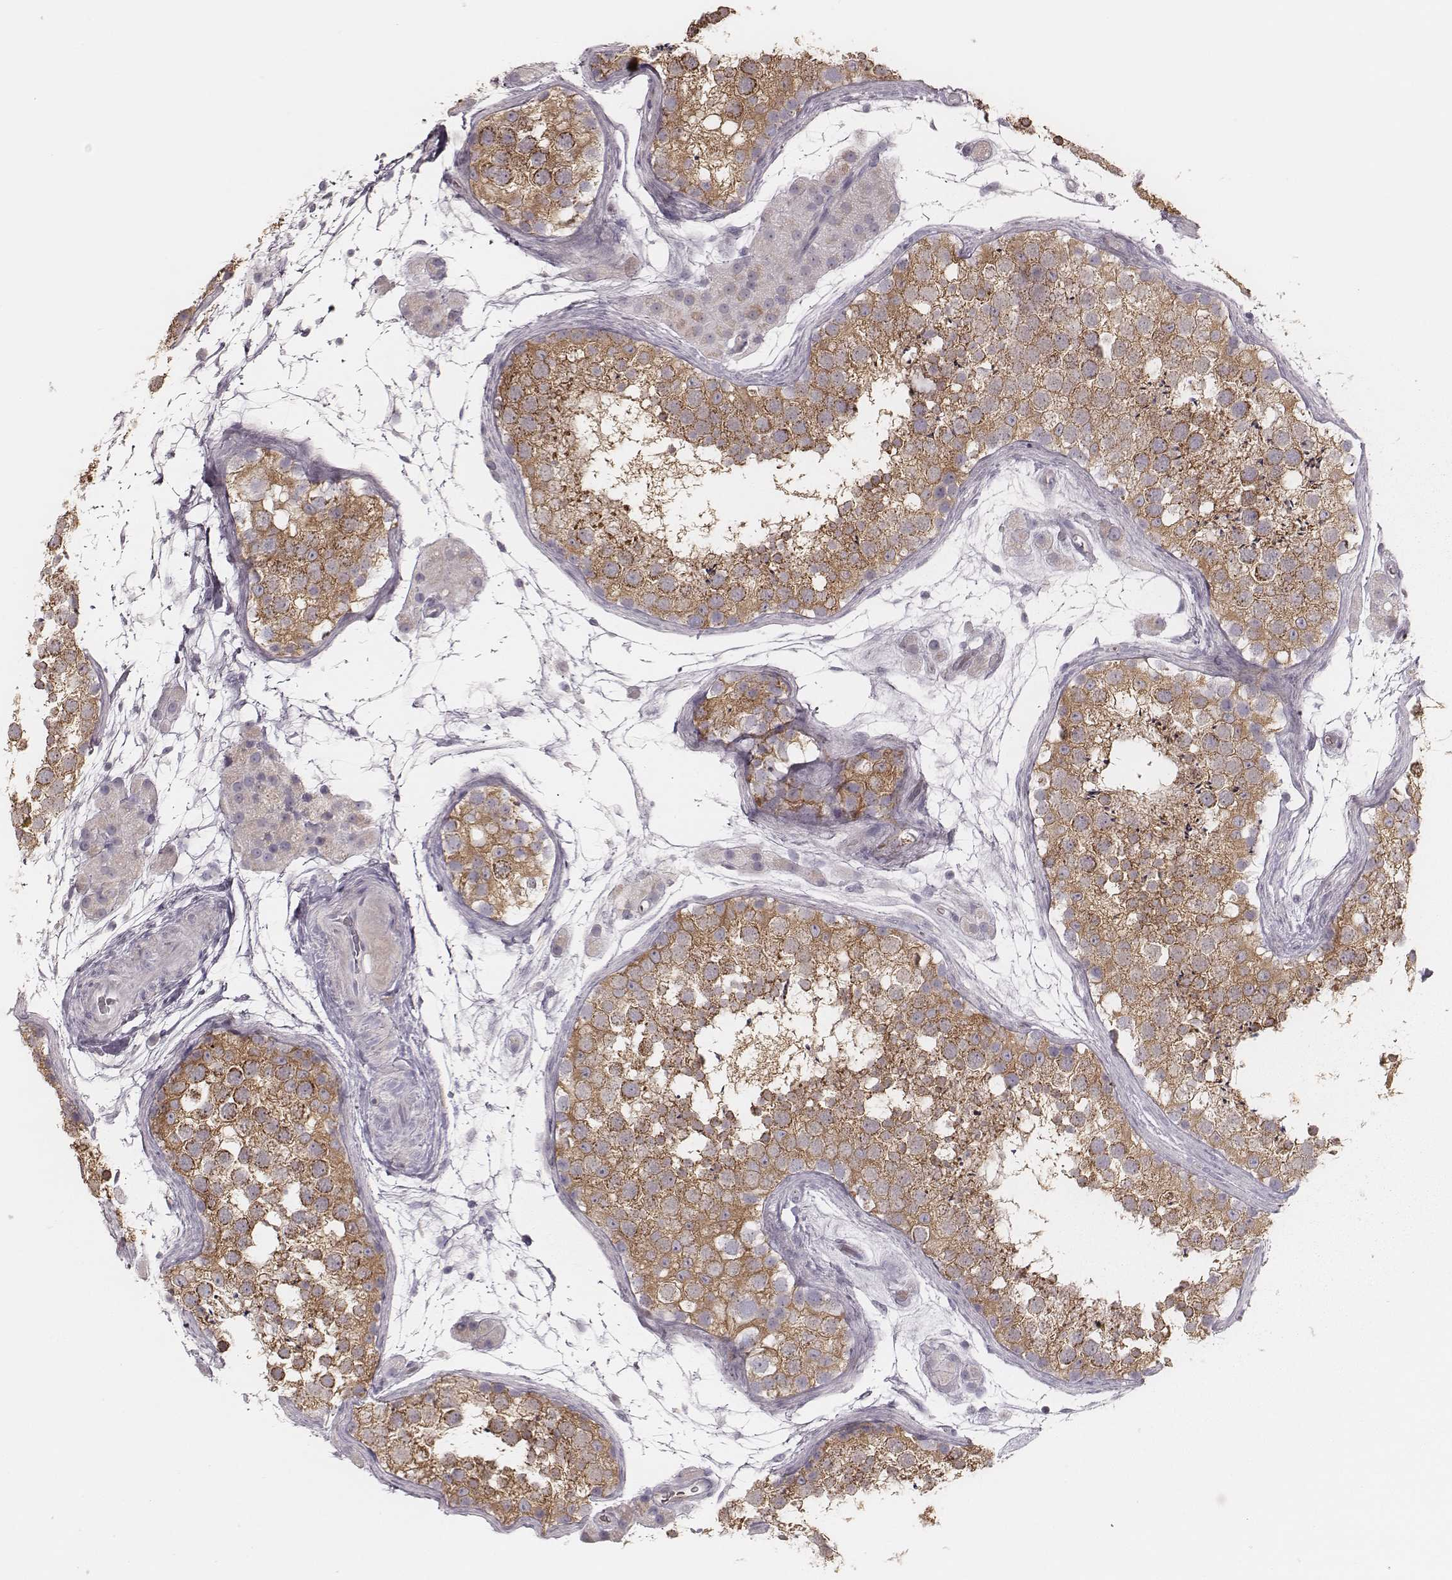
{"staining": {"intensity": "moderate", "quantity": ">75%", "location": "cytoplasmic/membranous"}, "tissue": "testis", "cell_type": "Cells in seminiferous ducts", "image_type": "normal", "snomed": [{"axis": "morphology", "description": "Normal tissue, NOS"}, {"axis": "topography", "description": "Testis"}], "caption": "This micrograph shows immunohistochemistry staining of unremarkable human testis, with medium moderate cytoplasmic/membranous expression in approximately >75% of cells in seminiferous ducts.", "gene": "KIF5C", "patient": {"sex": "male", "age": 41}}